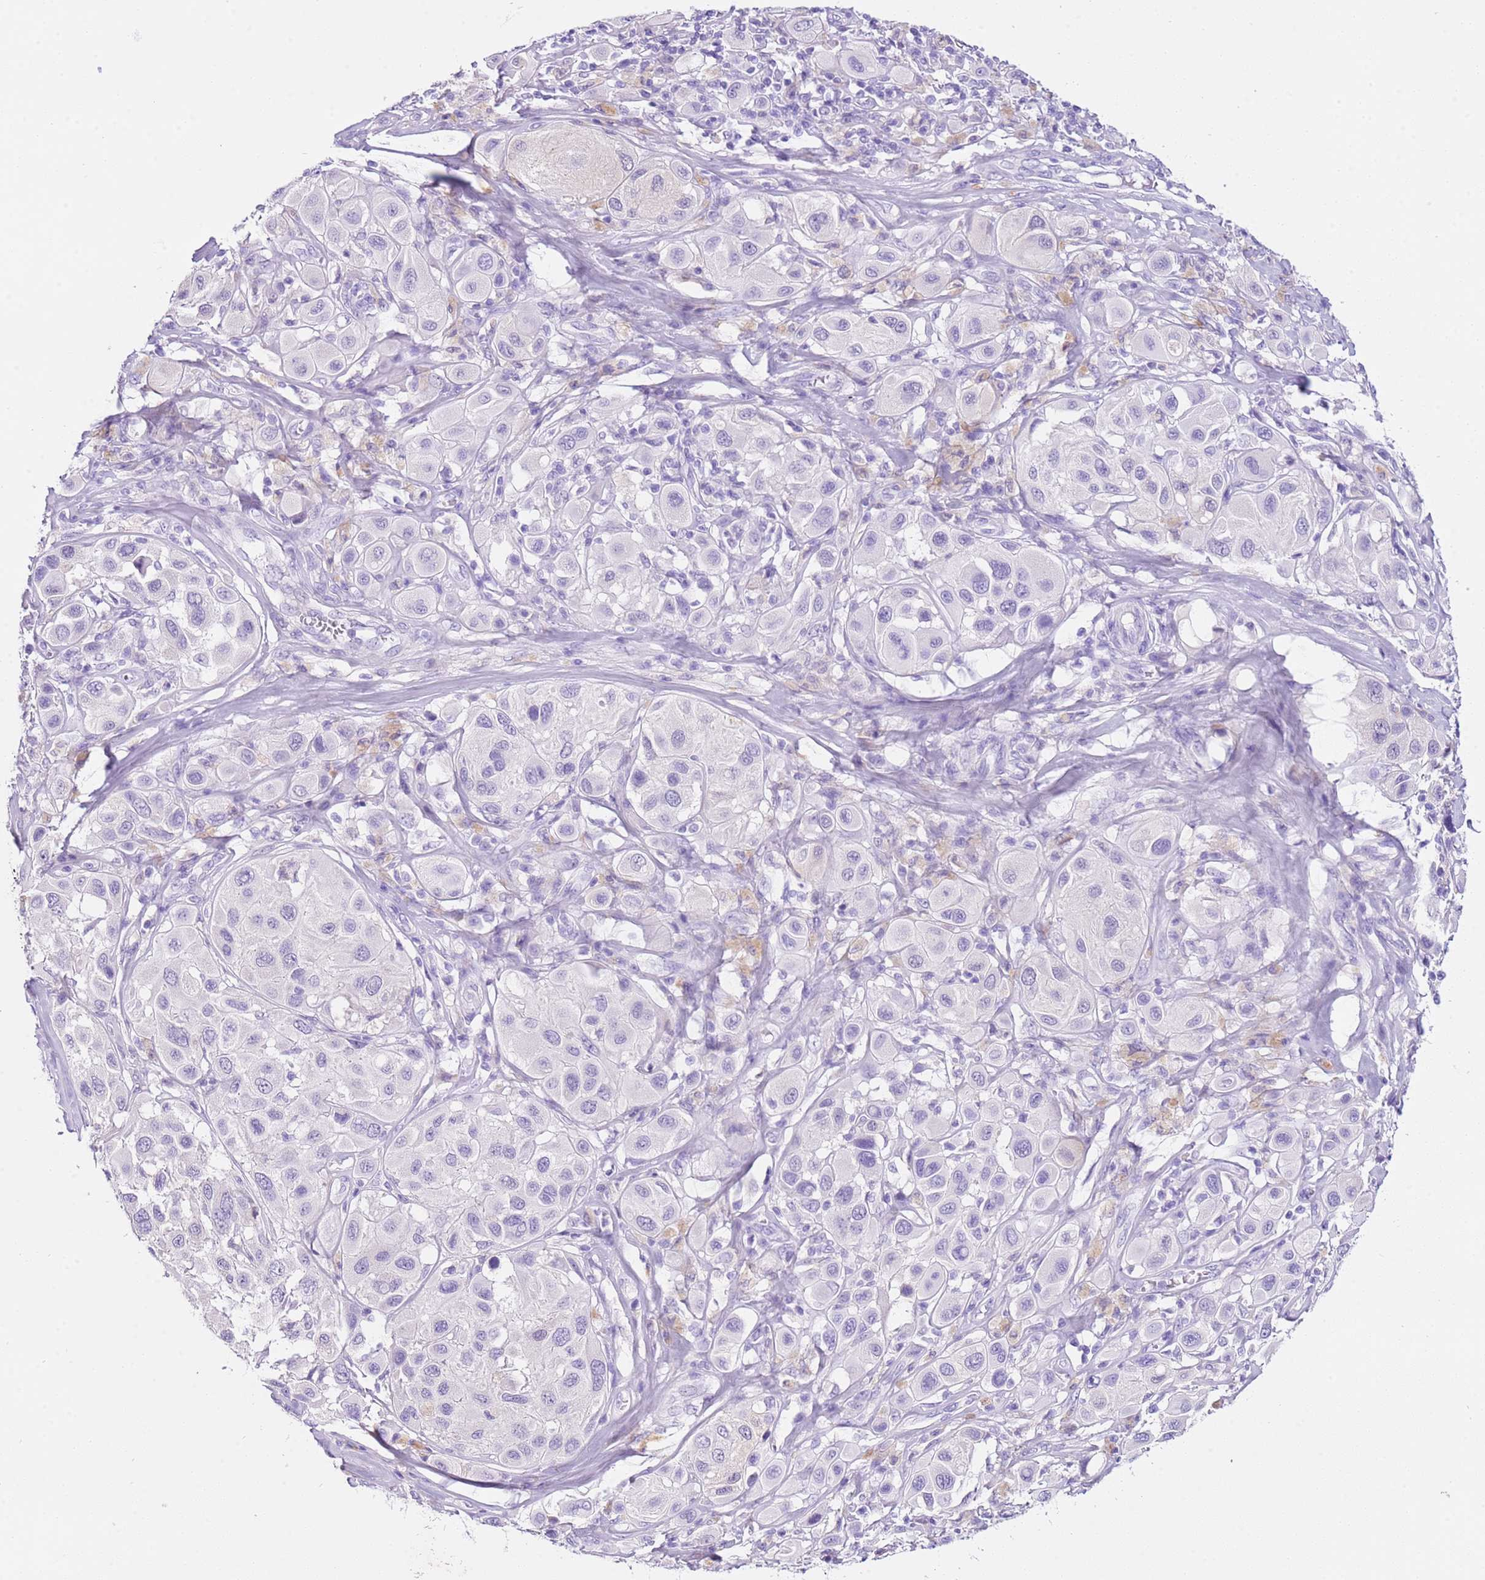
{"staining": {"intensity": "negative", "quantity": "none", "location": "none"}, "tissue": "melanoma", "cell_type": "Tumor cells", "image_type": "cancer", "snomed": [{"axis": "morphology", "description": "Malignant melanoma, Metastatic site"}, {"axis": "topography", "description": "Skin"}], "caption": "This is an immunohistochemistry (IHC) photomicrograph of human malignant melanoma (metastatic site). There is no staining in tumor cells.", "gene": "CPB1", "patient": {"sex": "male", "age": 41}}